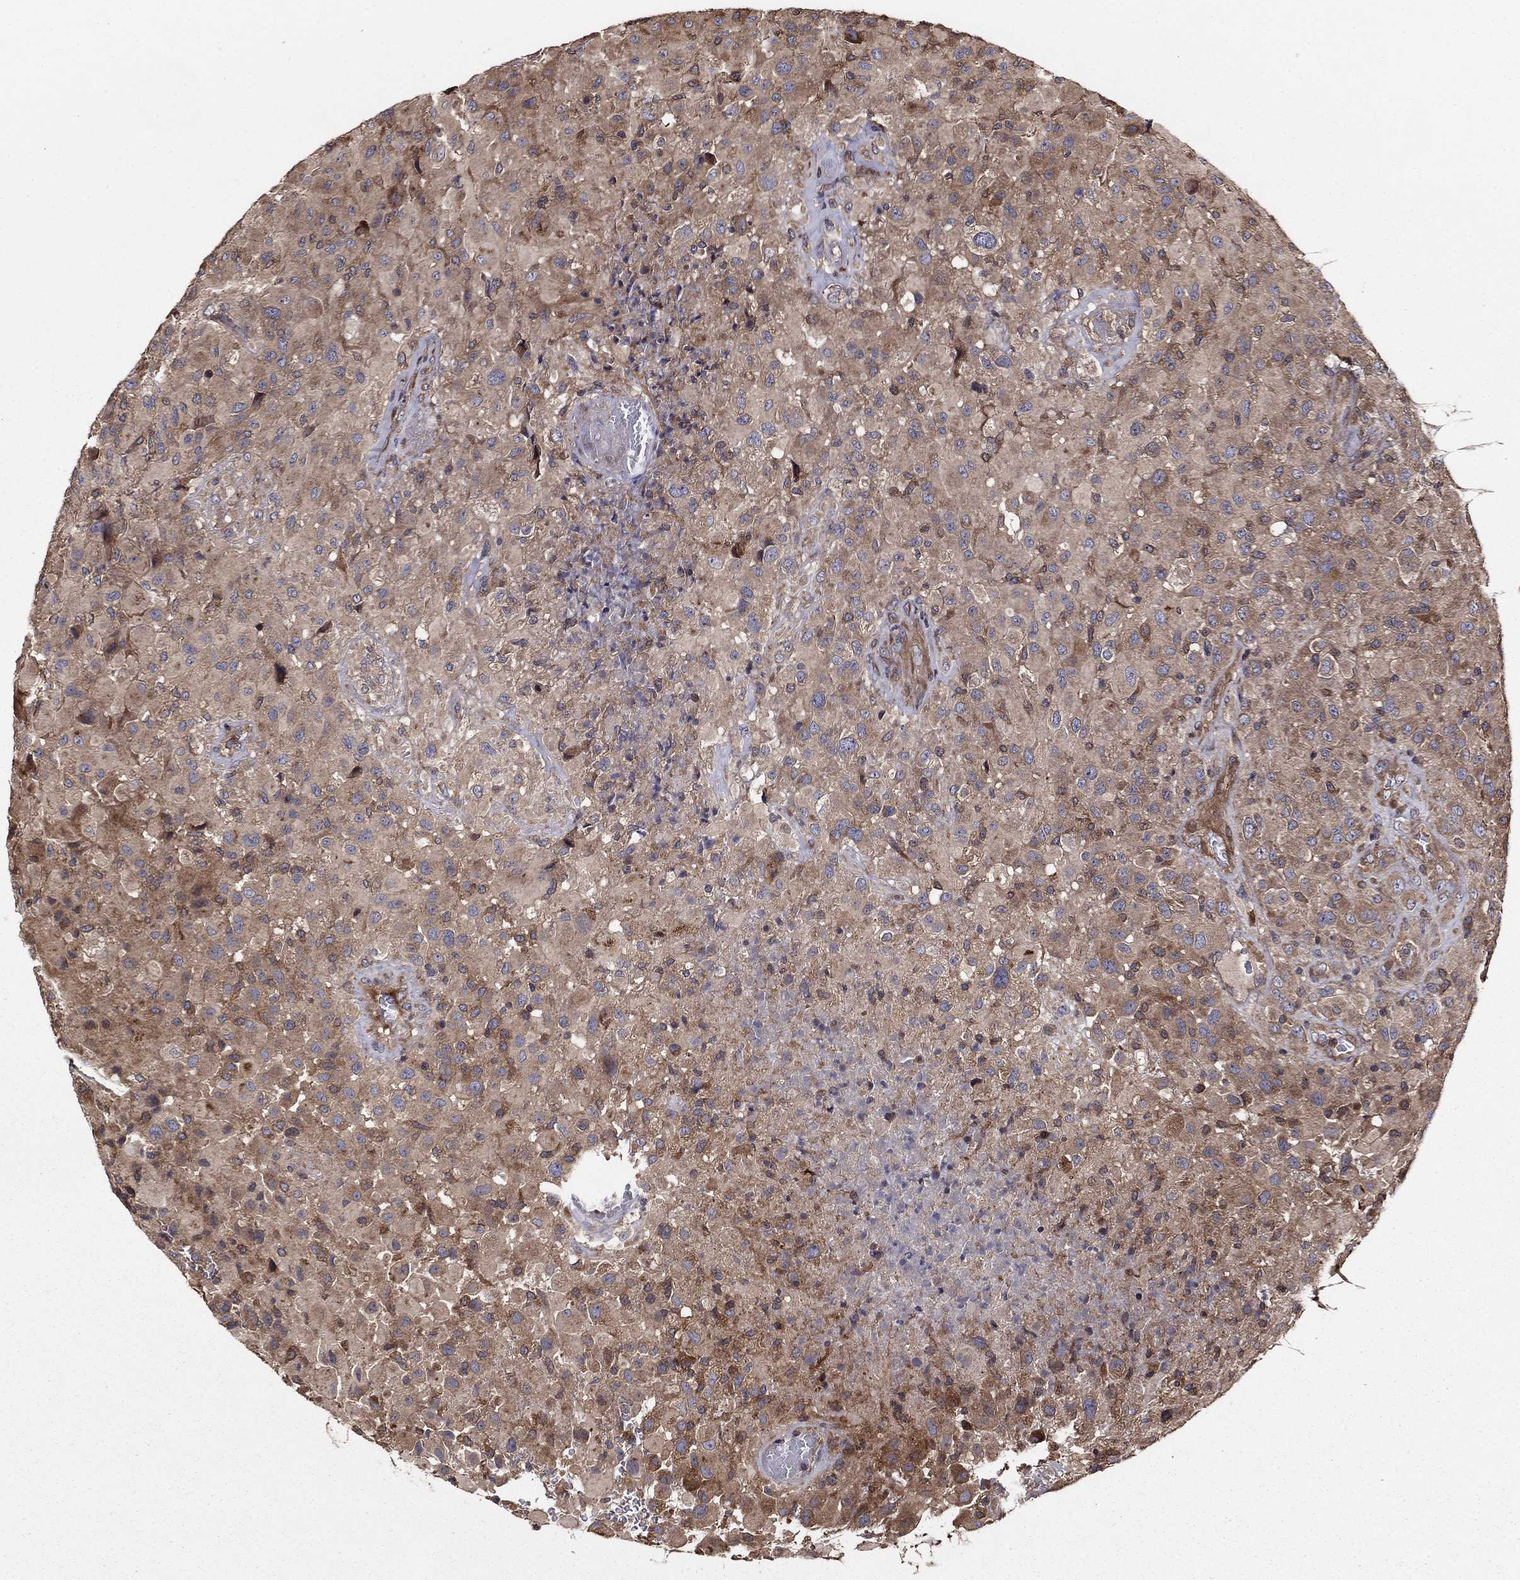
{"staining": {"intensity": "moderate", "quantity": "<25%", "location": "cytoplasmic/membranous"}, "tissue": "glioma", "cell_type": "Tumor cells", "image_type": "cancer", "snomed": [{"axis": "morphology", "description": "Glioma, malignant, High grade"}, {"axis": "topography", "description": "Cerebral cortex"}], "caption": "DAB (3,3'-diaminobenzidine) immunohistochemical staining of malignant glioma (high-grade) shows moderate cytoplasmic/membranous protein staining in about <25% of tumor cells. The staining was performed using DAB (3,3'-diaminobenzidine), with brown indicating positive protein expression. Nuclei are stained blue with hematoxylin.", "gene": "BABAM2", "patient": {"sex": "male", "age": 35}}